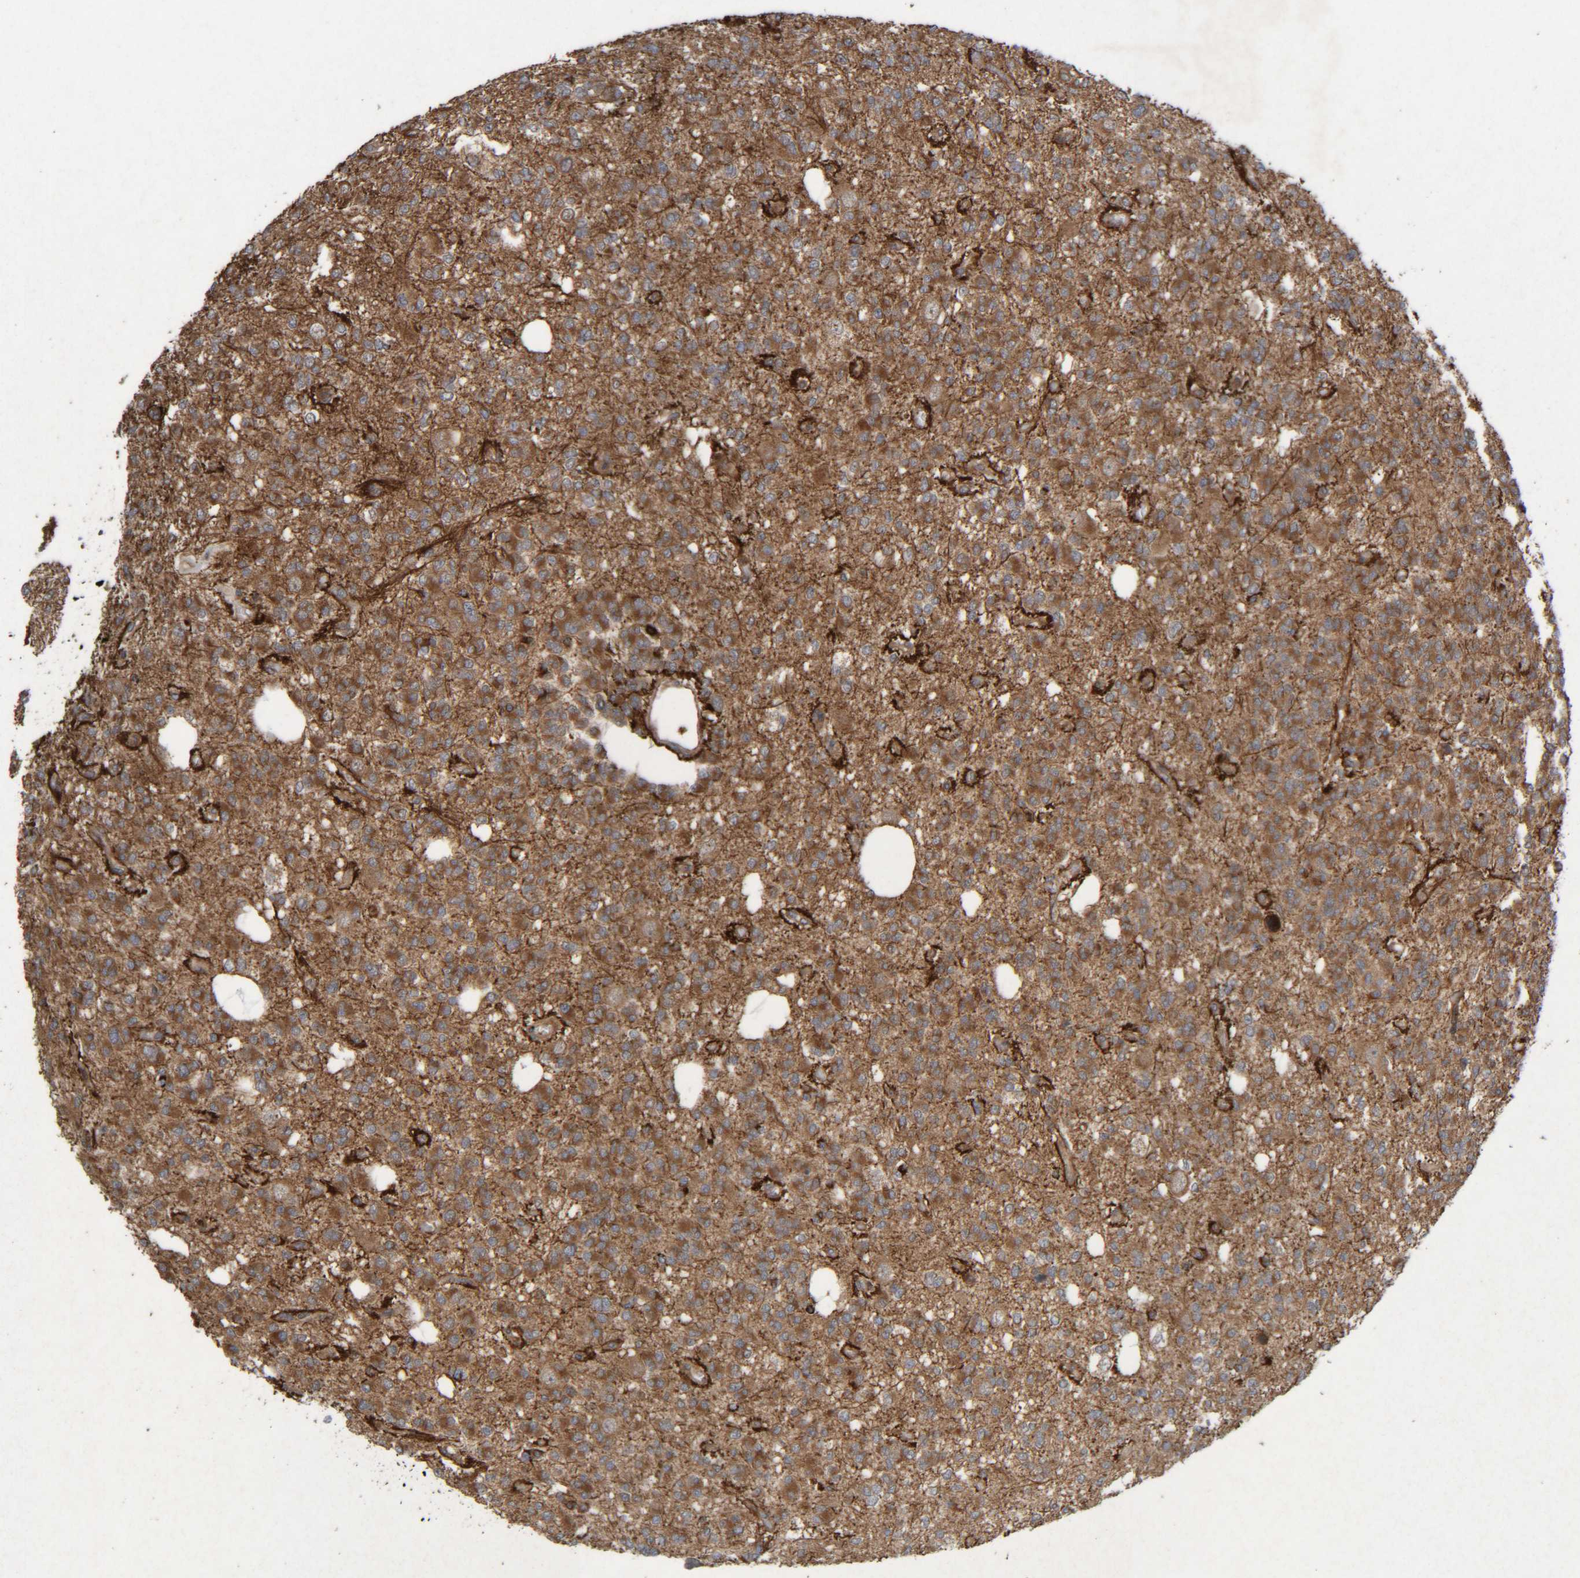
{"staining": {"intensity": "moderate", "quantity": ">75%", "location": "cytoplasmic/membranous"}, "tissue": "glioma", "cell_type": "Tumor cells", "image_type": "cancer", "snomed": [{"axis": "morphology", "description": "Glioma, malignant, Low grade"}, {"axis": "topography", "description": "Brain"}], "caption": "The histopathology image reveals immunohistochemical staining of glioma. There is moderate cytoplasmic/membranous staining is present in approximately >75% of tumor cells. The protein of interest is stained brown, and the nuclei are stained in blue (DAB IHC with brightfield microscopy, high magnification).", "gene": "CCDC57", "patient": {"sex": "male", "age": 38}}